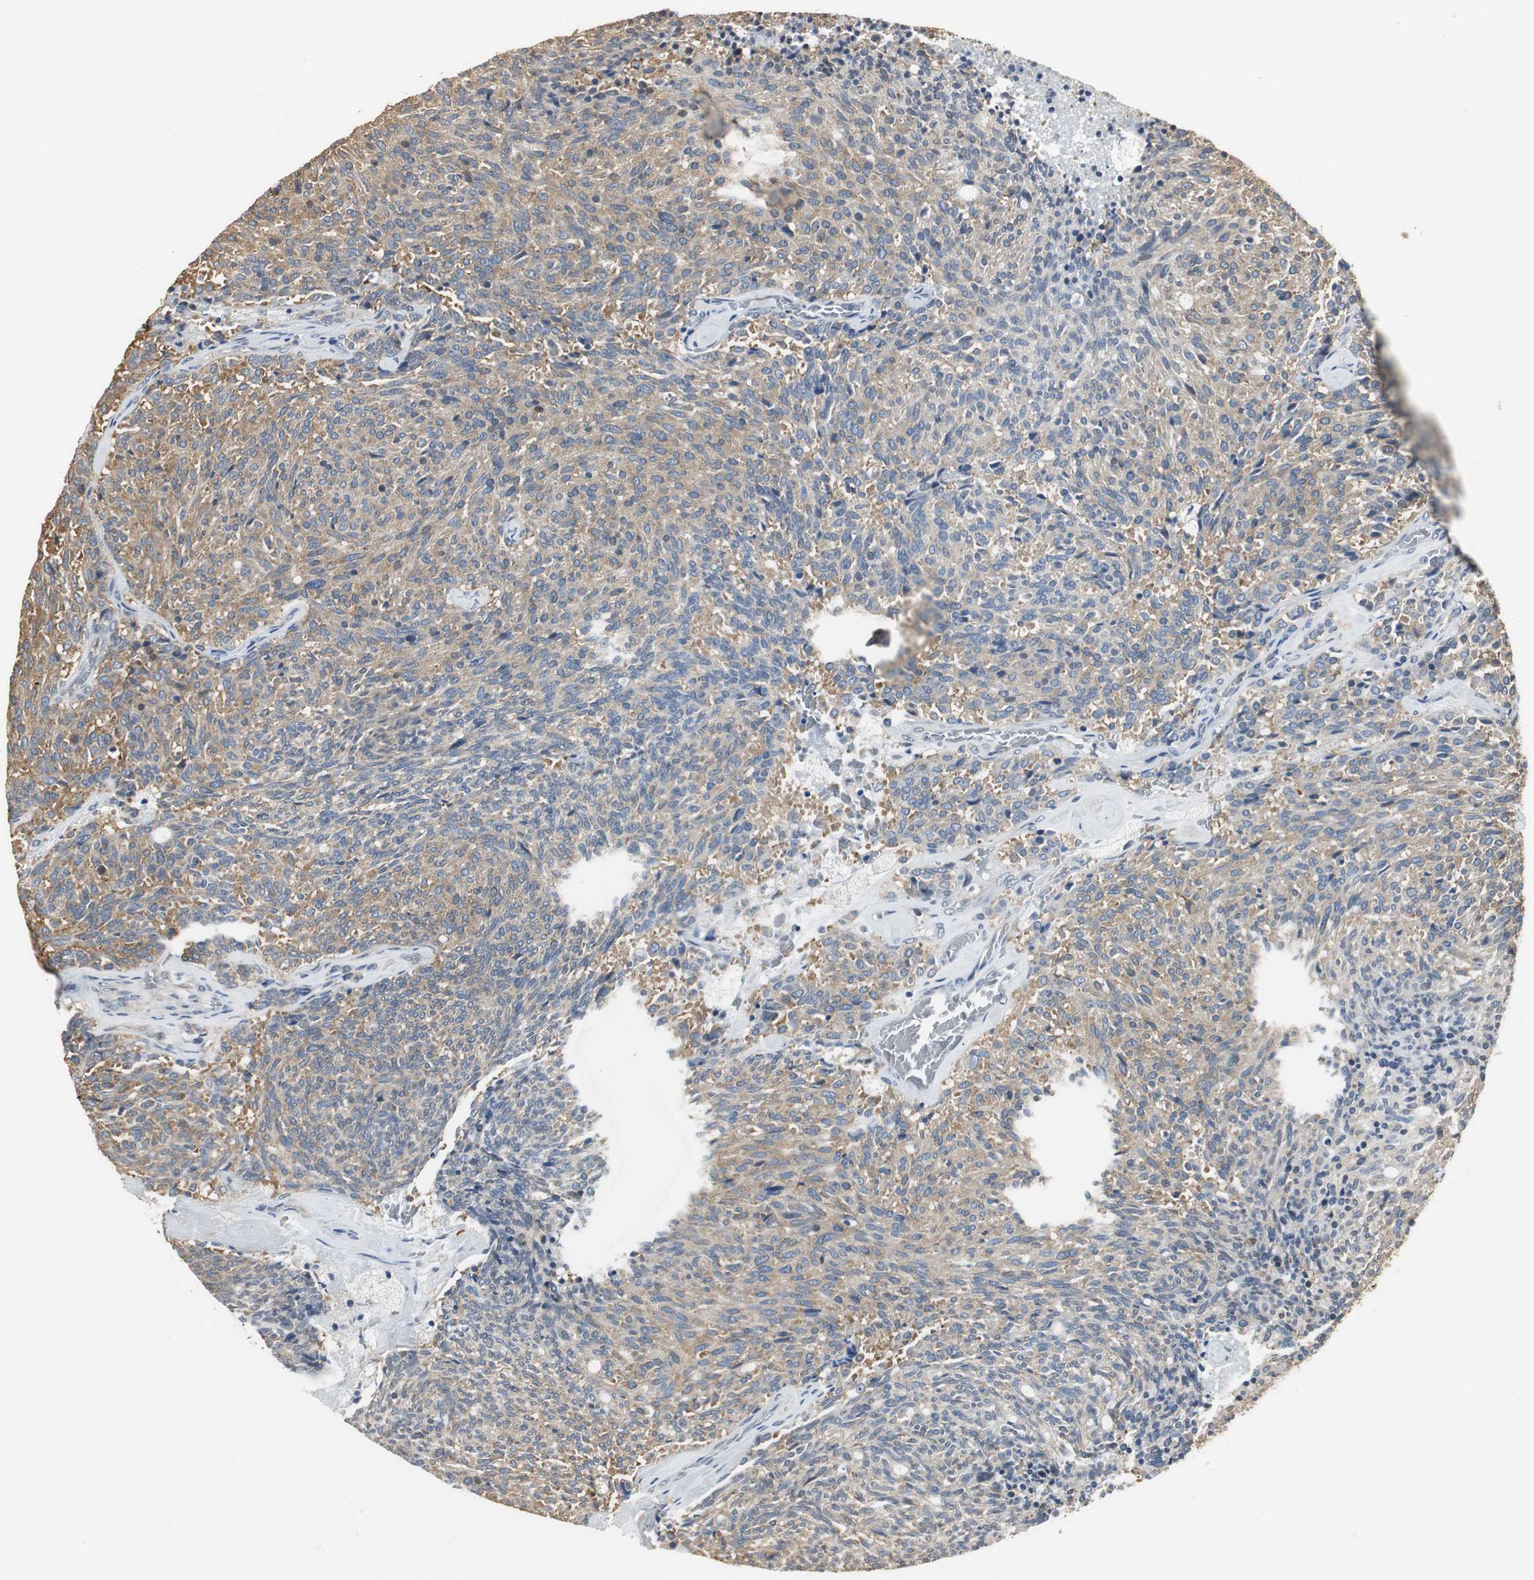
{"staining": {"intensity": "weak", "quantity": ">75%", "location": "cytoplasmic/membranous"}, "tissue": "carcinoid", "cell_type": "Tumor cells", "image_type": "cancer", "snomed": [{"axis": "morphology", "description": "Carcinoid, malignant, NOS"}, {"axis": "topography", "description": "Pancreas"}], "caption": "This image demonstrates carcinoid stained with immunohistochemistry to label a protein in brown. The cytoplasmic/membranous of tumor cells show weak positivity for the protein. Nuclei are counter-stained blue.", "gene": "CCT5", "patient": {"sex": "female", "age": 54}}